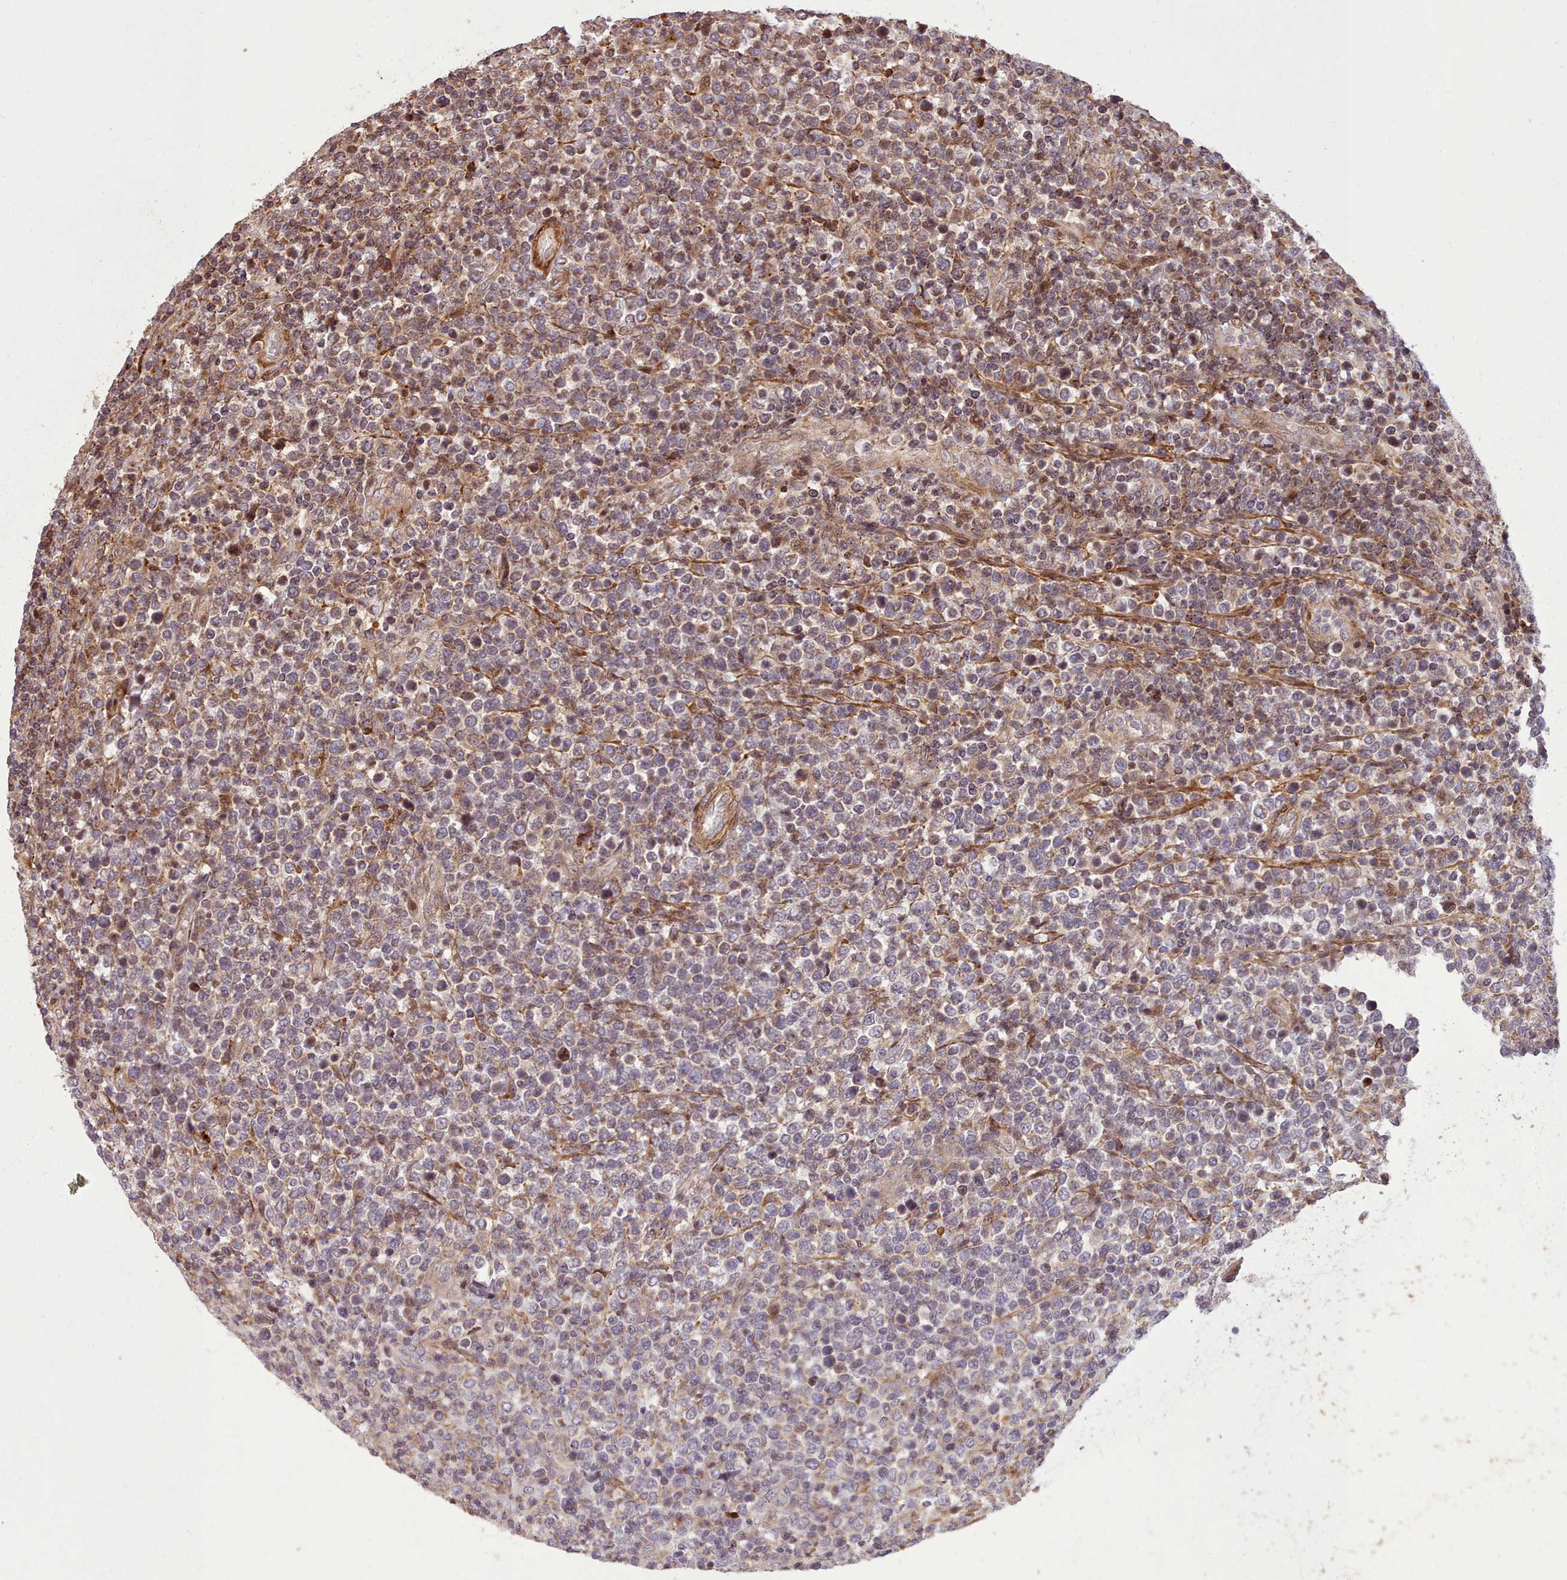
{"staining": {"intensity": "moderate", "quantity": "<25%", "location": "cytoplasmic/membranous,nuclear"}, "tissue": "lymphoma", "cell_type": "Tumor cells", "image_type": "cancer", "snomed": [{"axis": "morphology", "description": "Malignant lymphoma, non-Hodgkin's type, High grade"}, {"axis": "topography", "description": "Soft tissue"}], "caption": "Immunohistochemistry image of human high-grade malignant lymphoma, non-Hodgkin's type stained for a protein (brown), which shows low levels of moderate cytoplasmic/membranous and nuclear staining in about <25% of tumor cells.", "gene": "NLRP7", "patient": {"sex": "female", "age": 56}}